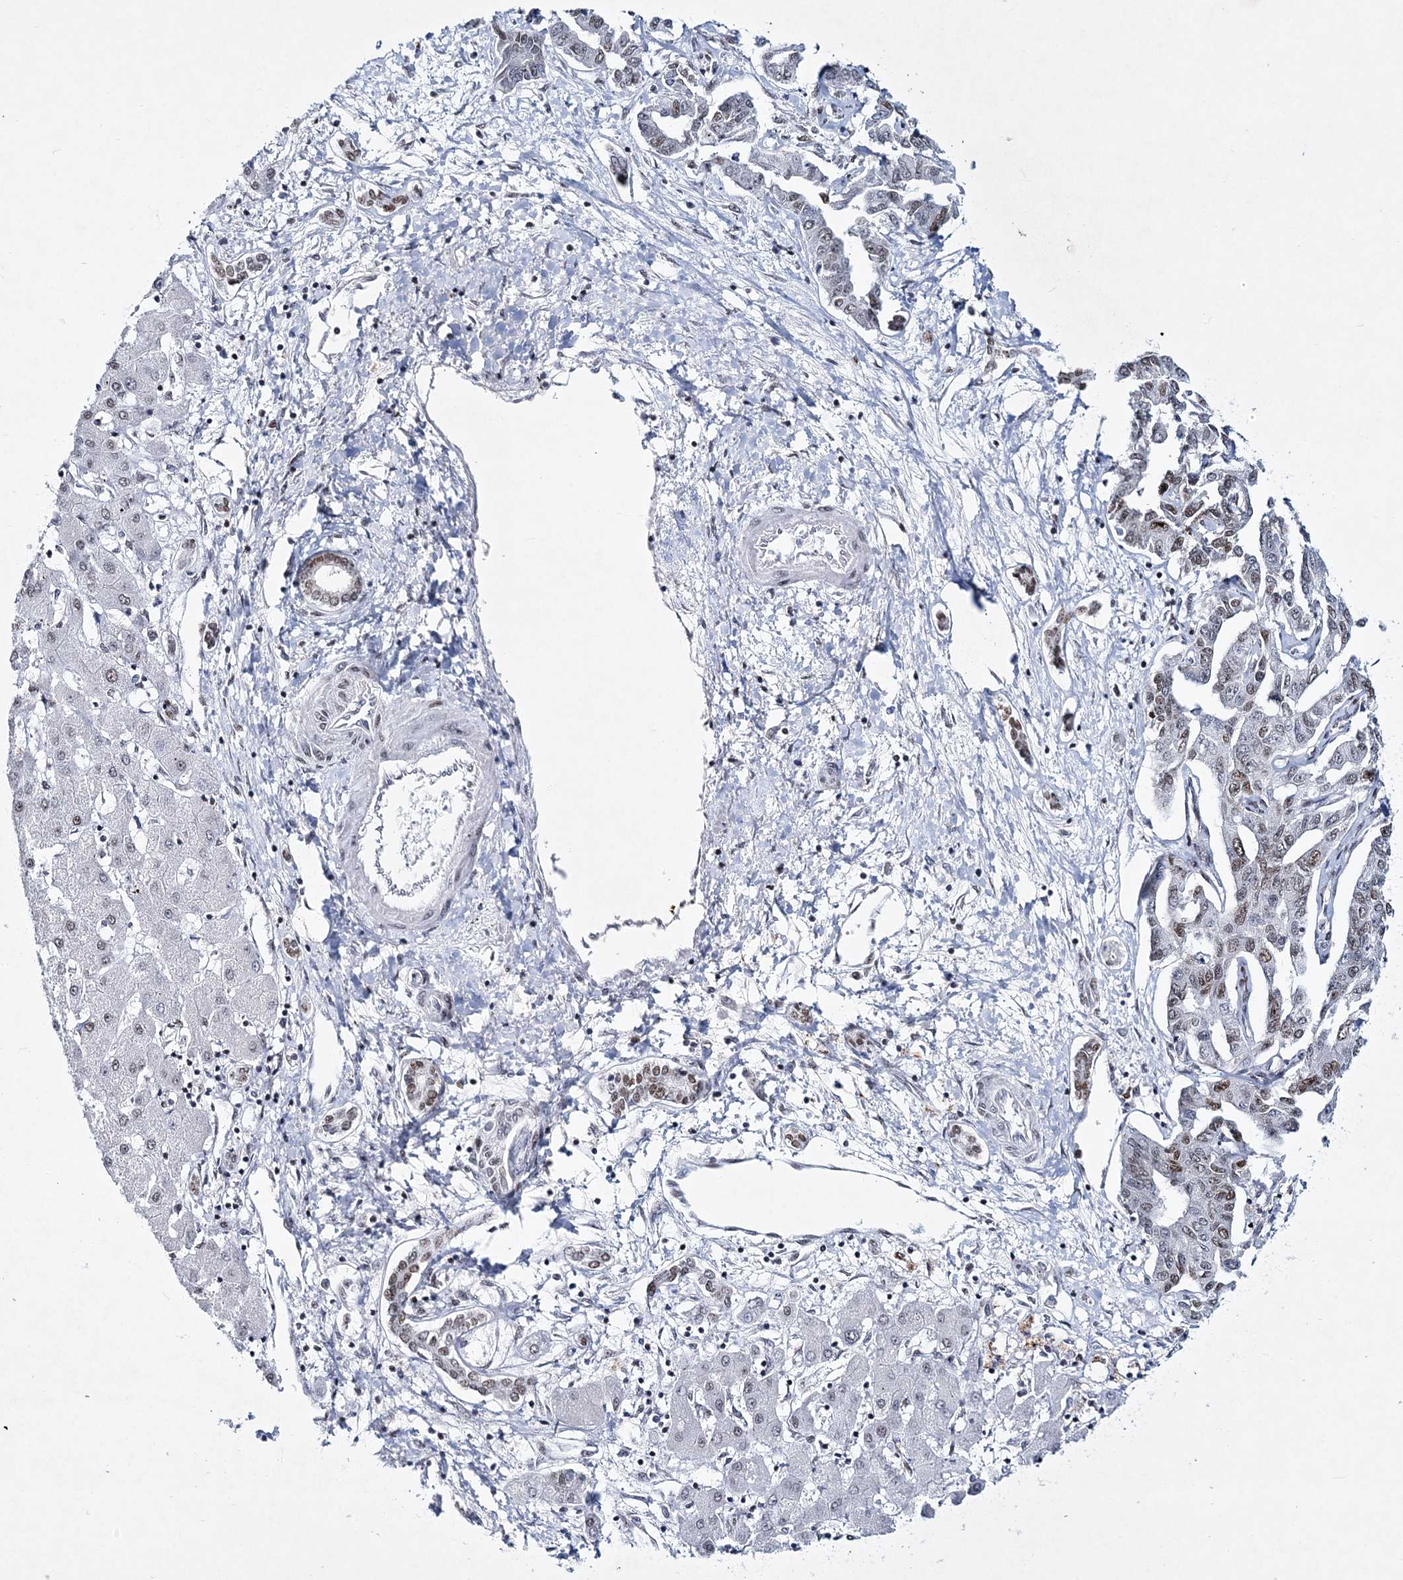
{"staining": {"intensity": "moderate", "quantity": "25%-75%", "location": "nuclear"}, "tissue": "liver cancer", "cell_type": "Tumor cells", "image_type": "cancer", "snomed": [{"axis": "morphology", "description": "Cholangiocarcinoma"}, {"axis": "topography", "description": "Liver"}], "caption": "DAB (3,3'-diaminobenzidine) immunohistochemical staining of human liver cholangiocarcinoma shows moderate nuclear protein expression in approximately 25%-75% of tumor cells.", "gene": "LRRFIP2", "patient": {"sex": "male", "age": 59}}